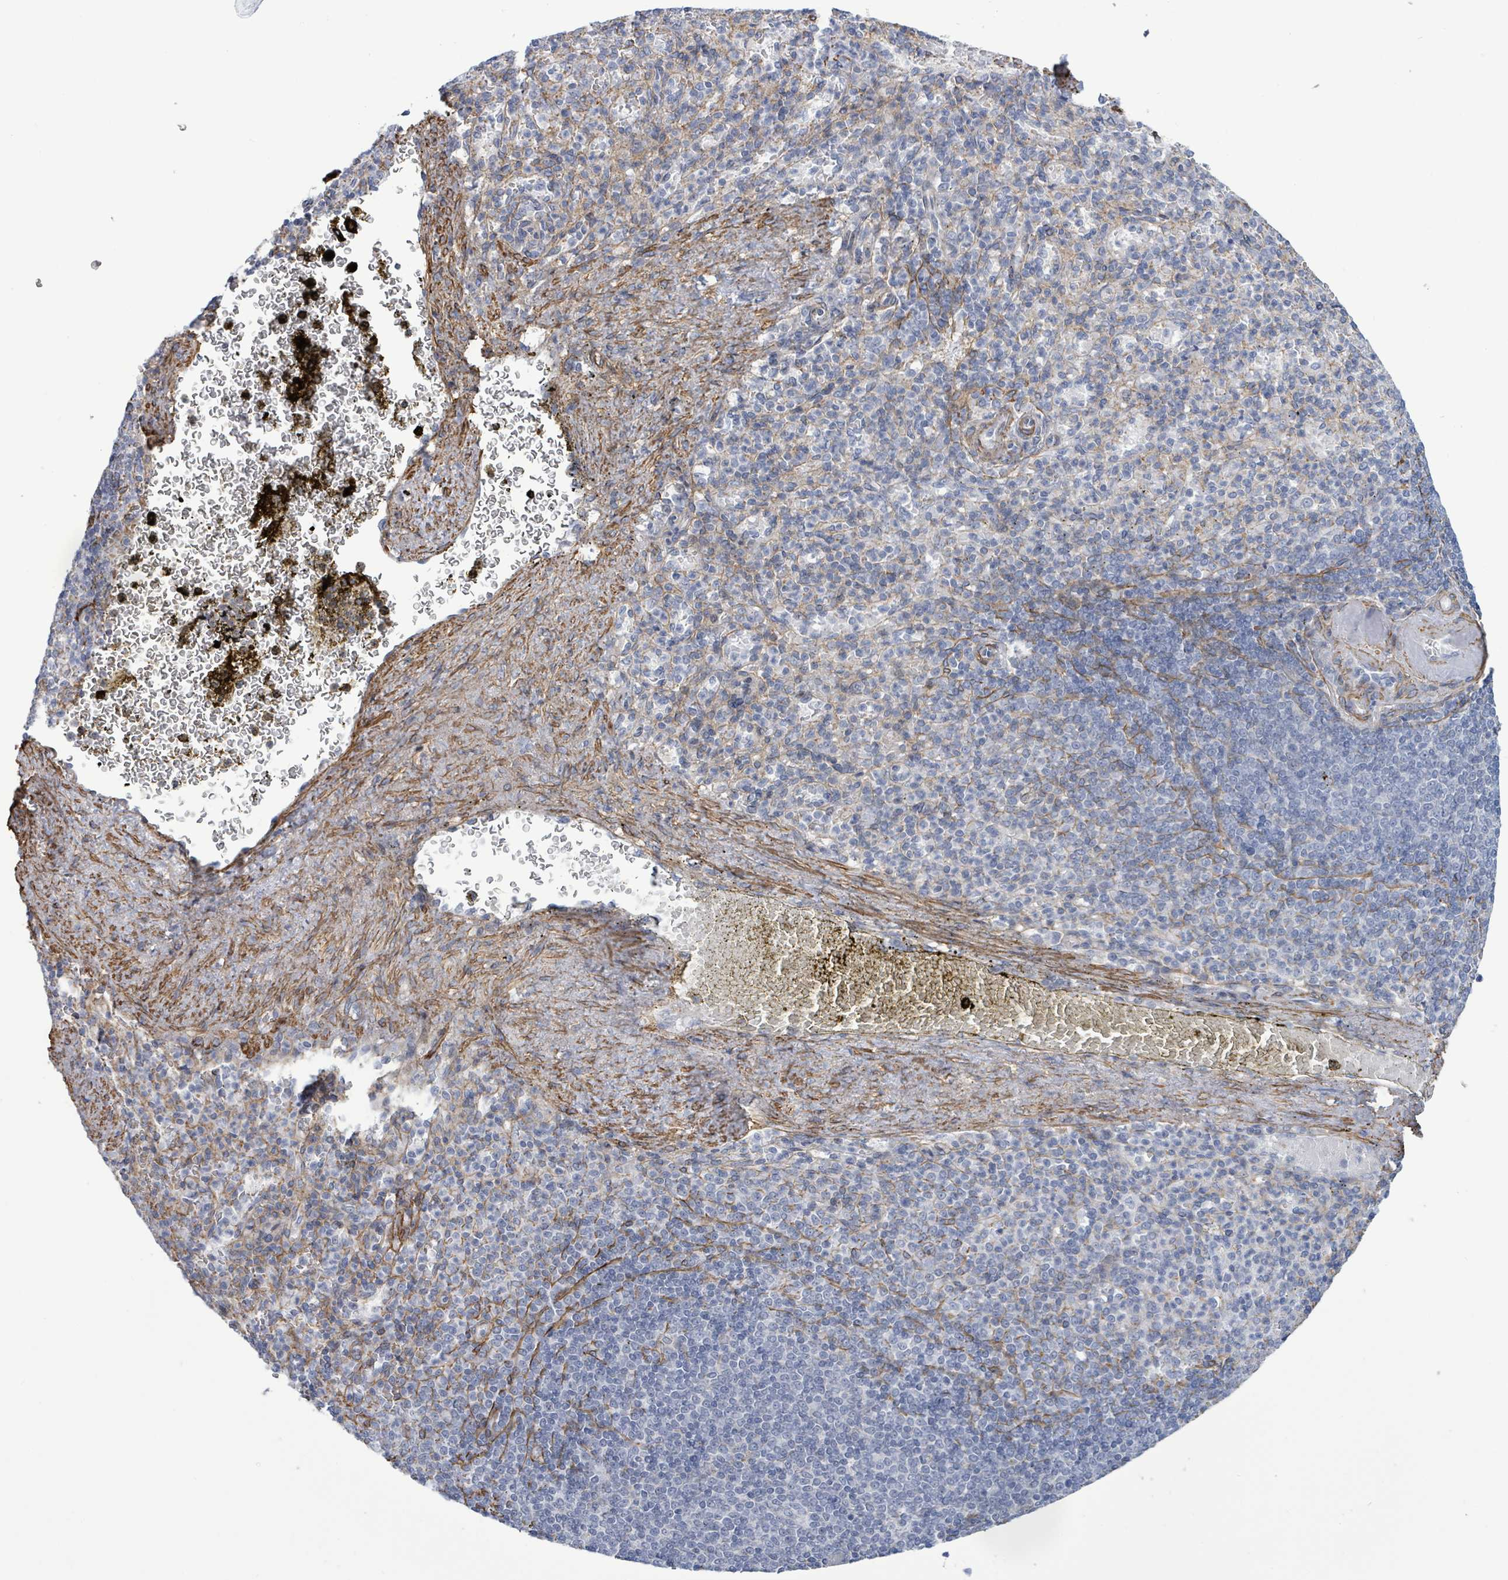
{"staining": {"intensity": "negative", "quantity": "none", "location": "none"}, "tissue": "spleen", "cell_type": "Cells in red pulp", "image_type": "normal", "snomed": [{"axis": "morphology", "description": "Normal tissue, NOS"}, {"axis": "topography", "description": "Spleen"}], "caption": "This is a micrograph of immunohistochemistry staining of unremarkable spleen, which shows no staining in cells in red pulp.", "gene": "DMRTC1B", "patient": {"sex": "female", "age": 74}}